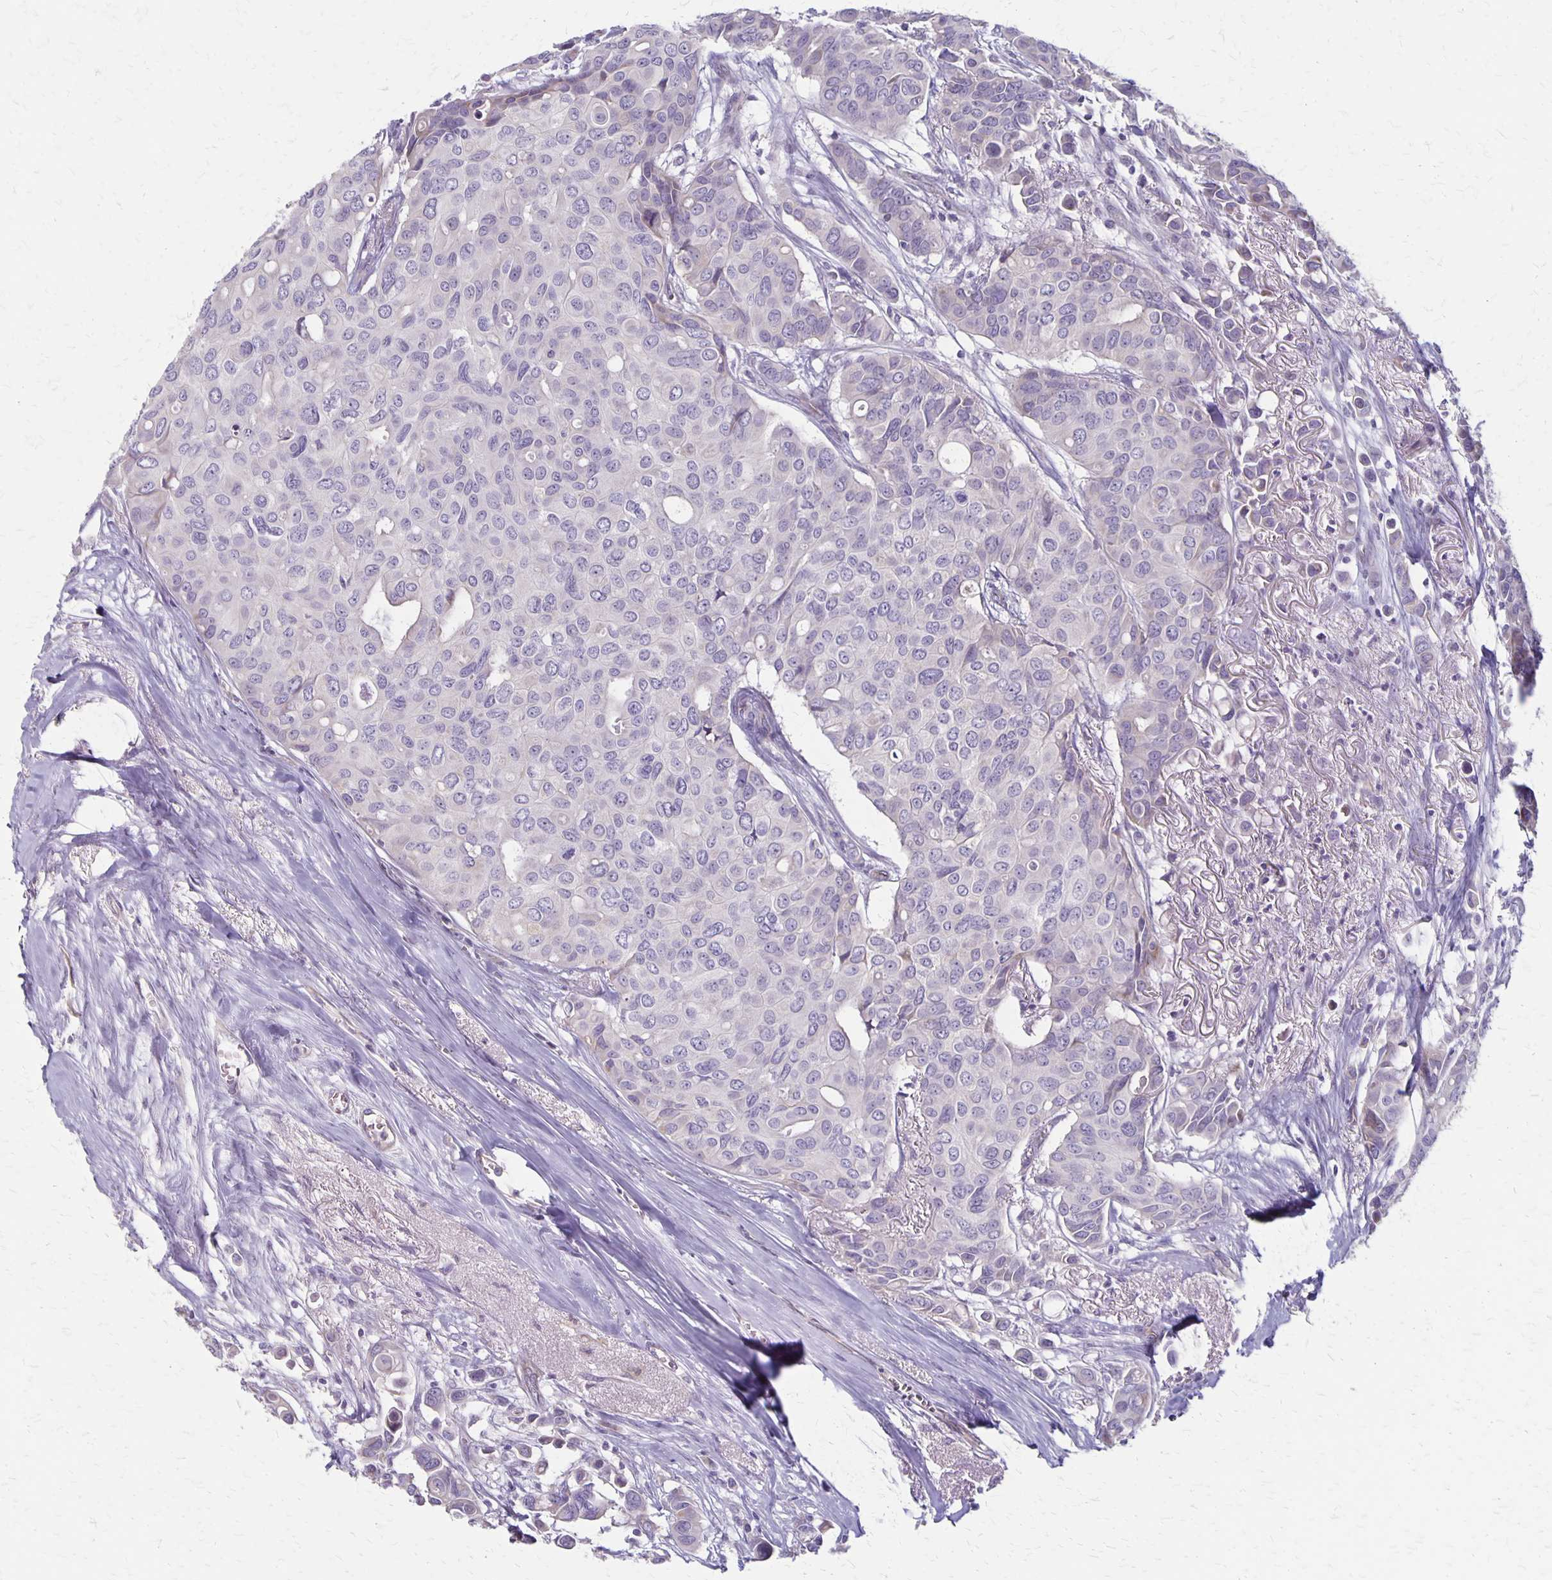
{"staining": {"intensity": "negative", "quantity": "none", "location": "none"}, "tissue": "breast cancer", "cell_type": "Tumor cells", "image_type": "cancer", "snomed": [{"axis": "morphology", "description": "Duct carcinoma"}, {"axis": "topography", "description": "Breast"}], "caption": "An IHC photomicrograph of breast cancer (intraductal carcinoma) is shown. There is no staining in tumor cells of breast cancer (intraductal carcinoma).", "gene": "HOMER1", "patient": {"sex": "female", "age": 54}}